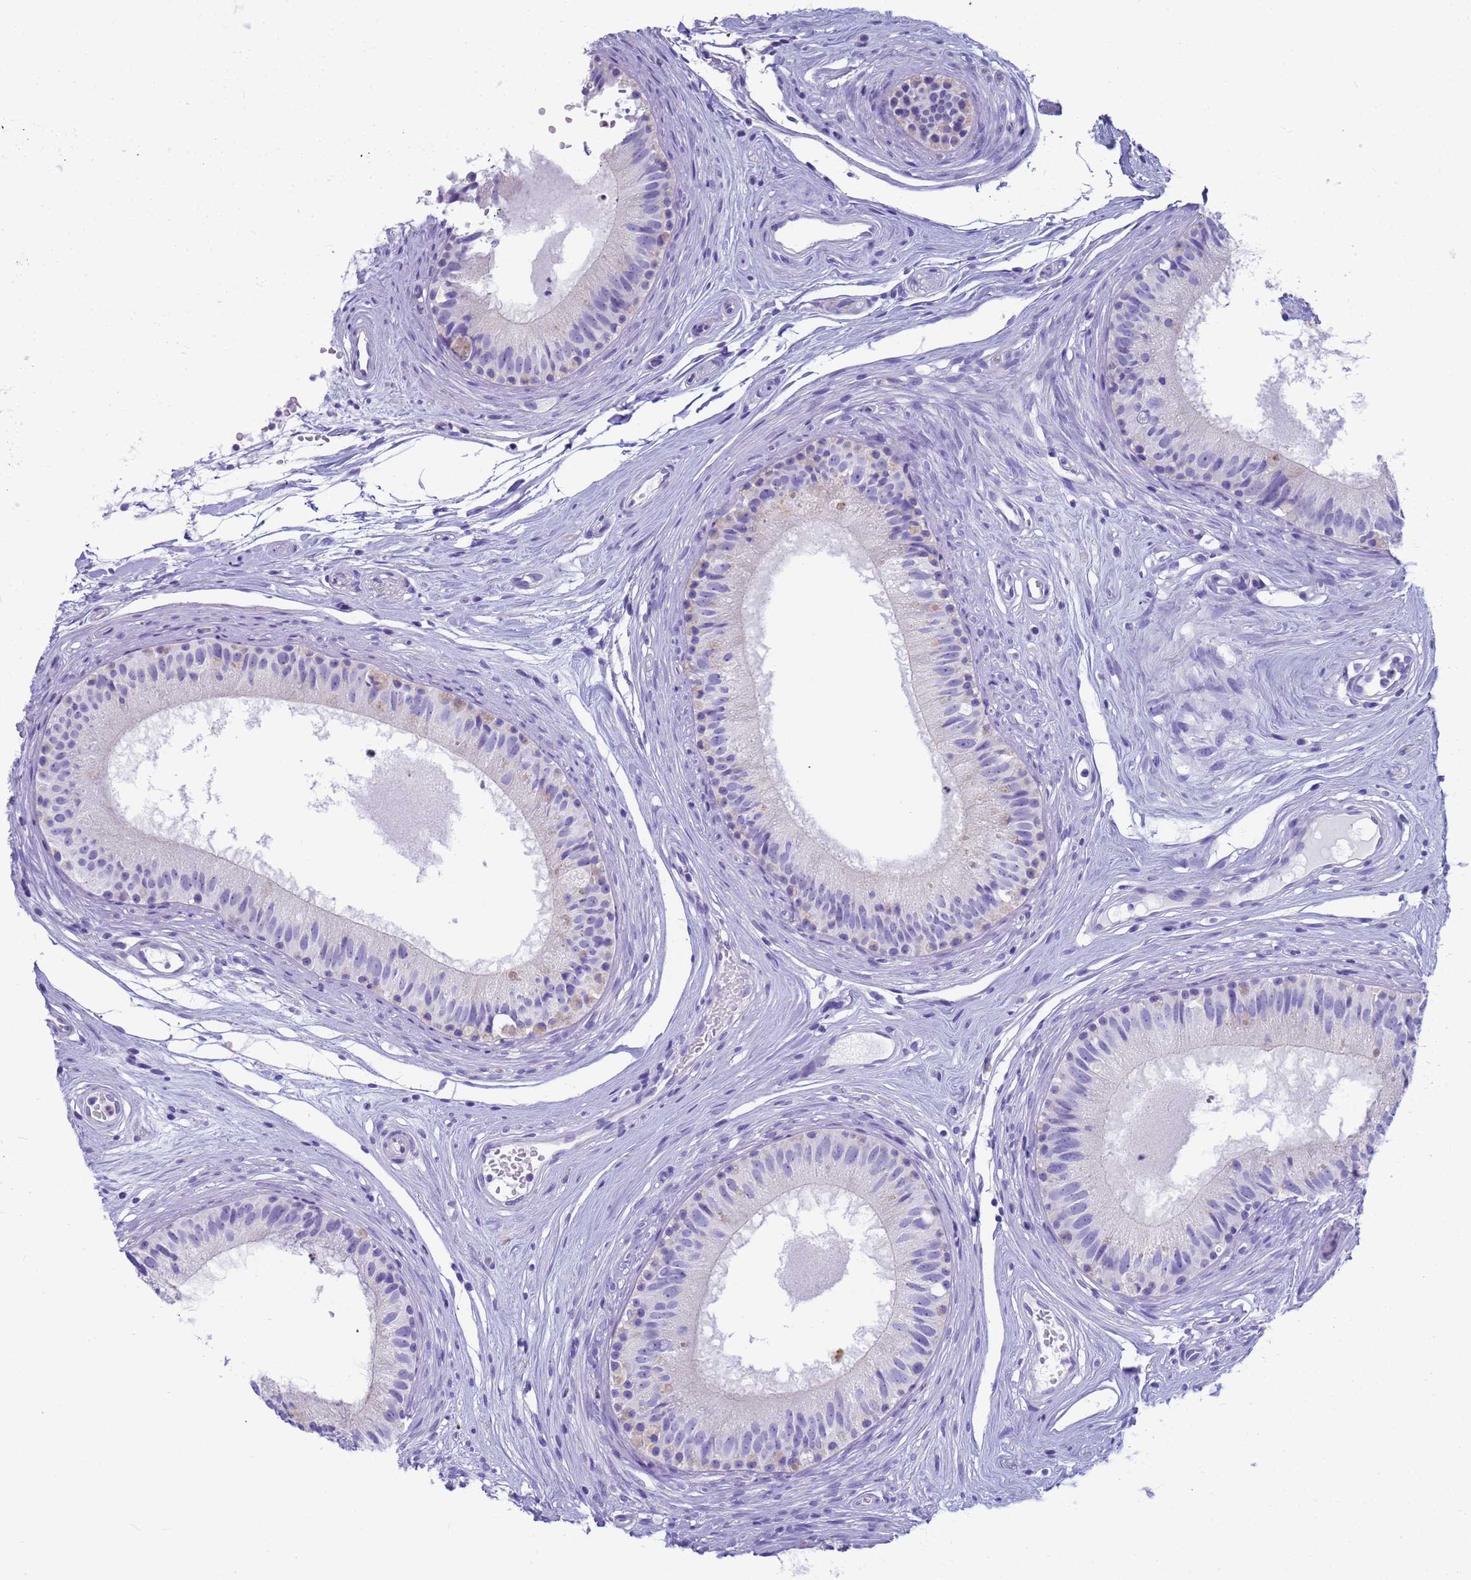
{"staining": {"intensity": "negative", "quantity": "none", "location": "none"}, "tissue": "epididymis", "cell_type": "Glandular cells", "image_type": "normal", "snomed": [{"axis": "morphology", "description": "Normal tissue, NOS"}, {"axis": "topography", "description": "Epididymis"}], "caption": "Human epididymis stained for a protein using immunohistochemistry (IHC) reveals no staining in glandular cells.", "gene": "RNASE2", "patient": {"sex": "male", "age": 74}}